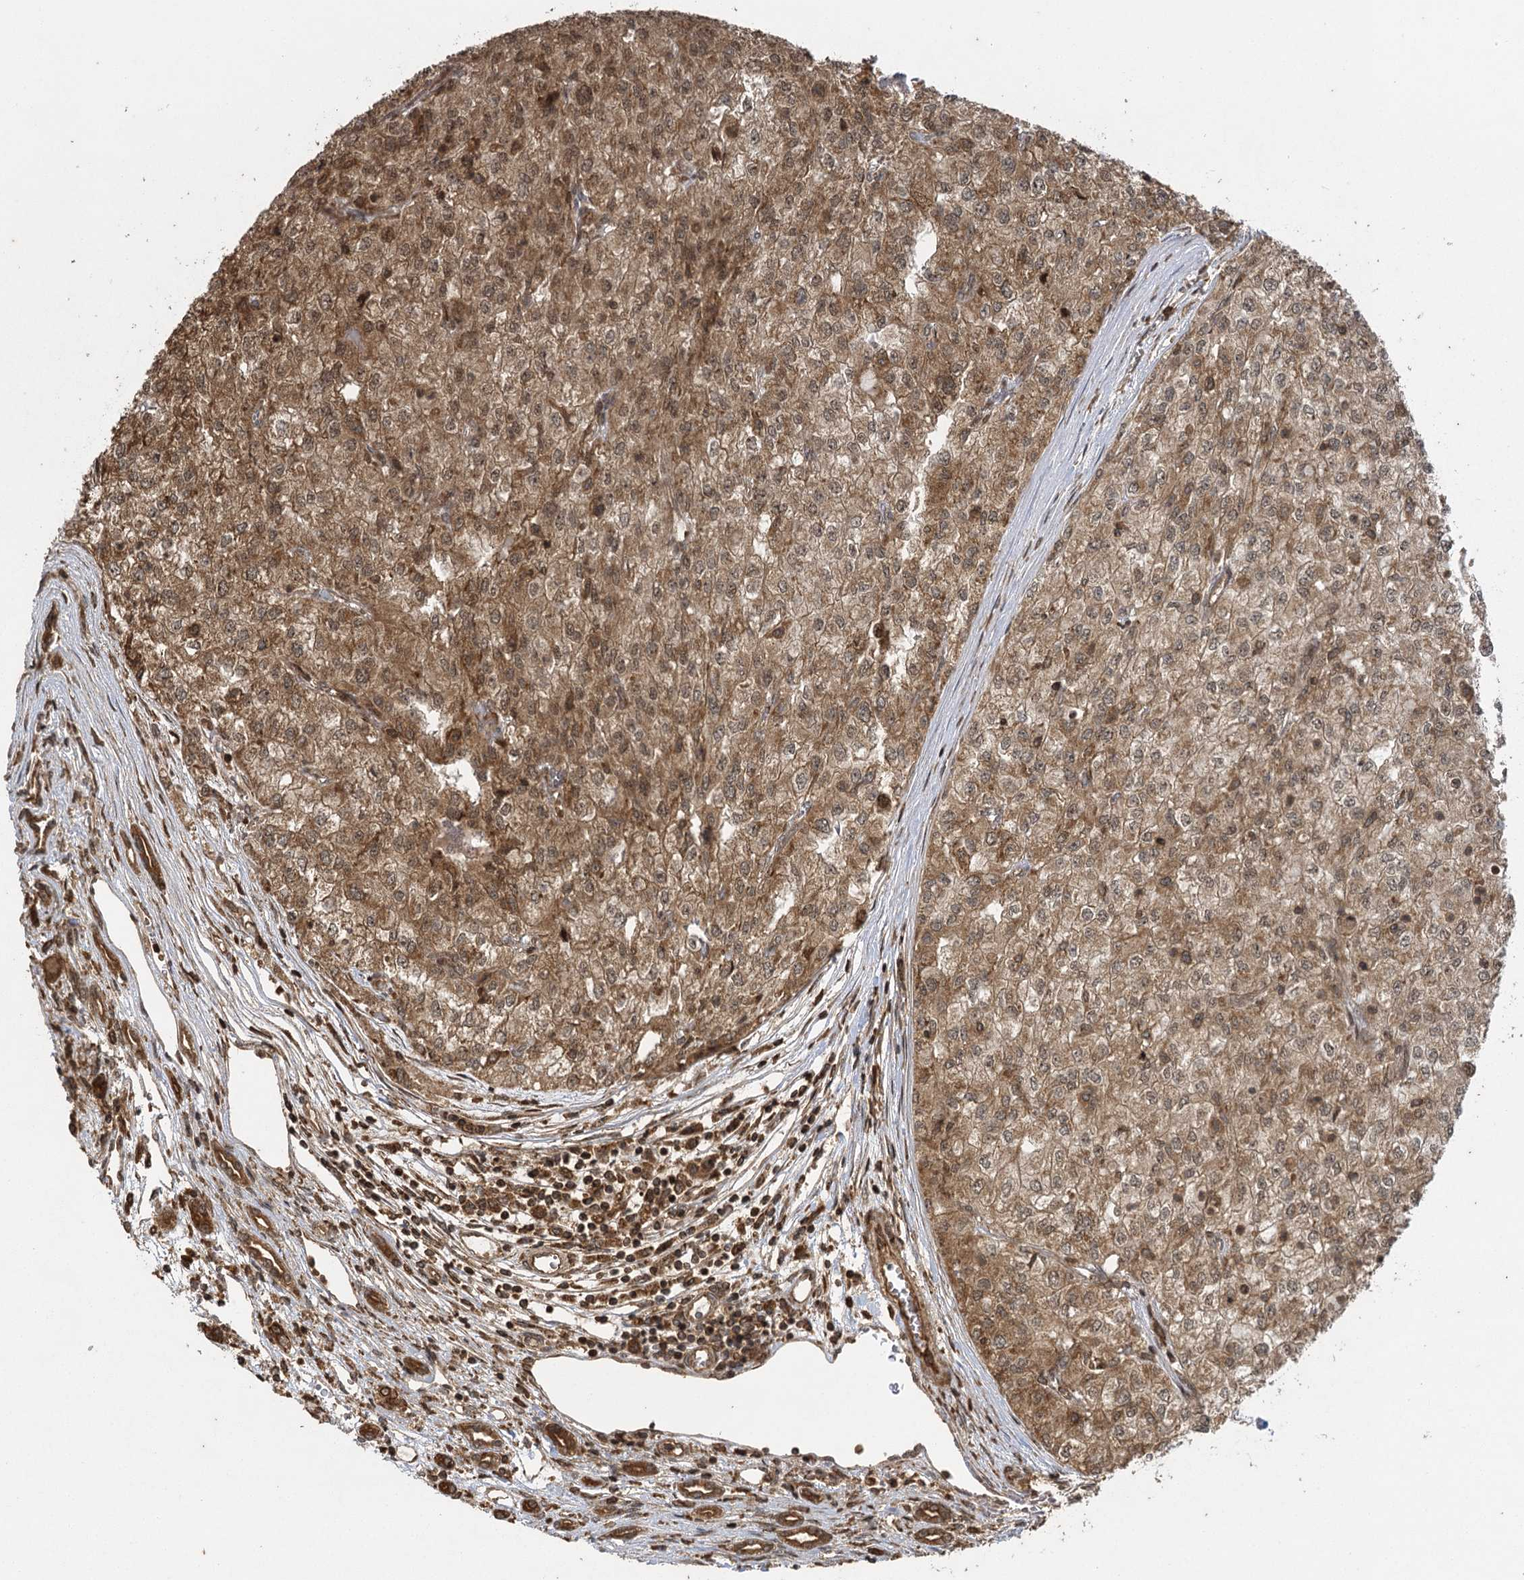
{"staining": {"intensity": "moderate", "quantity": ">75%", "location": "cytoplasmic/membranous,nuclear"}, "tissue": "renal cancer", "cell_type": "Tumor cells", "image_type": "cancer", "snomed": [{"axis": "morphology", "description": "Adenocarcinoma, NOS"}, {"axis": "topography", "description": "Kidney"}], "caption": "IHC staining of renal adenocarcinoma, which demonstrates medium levels of moderate cytoplasmic/membranous and nuclear expression in approximately >75% of tumor cells indicating moderate cytoplasmic/membranous and nuclear protein staining. The staining was performed using DAB (3,3'-diaminobenzidine) (brown) for protein detection and nuclei were counterstained in hematoxylin (blue).", "gene": "IL11RA", "patient": {"sex": "female", "age": 54}}